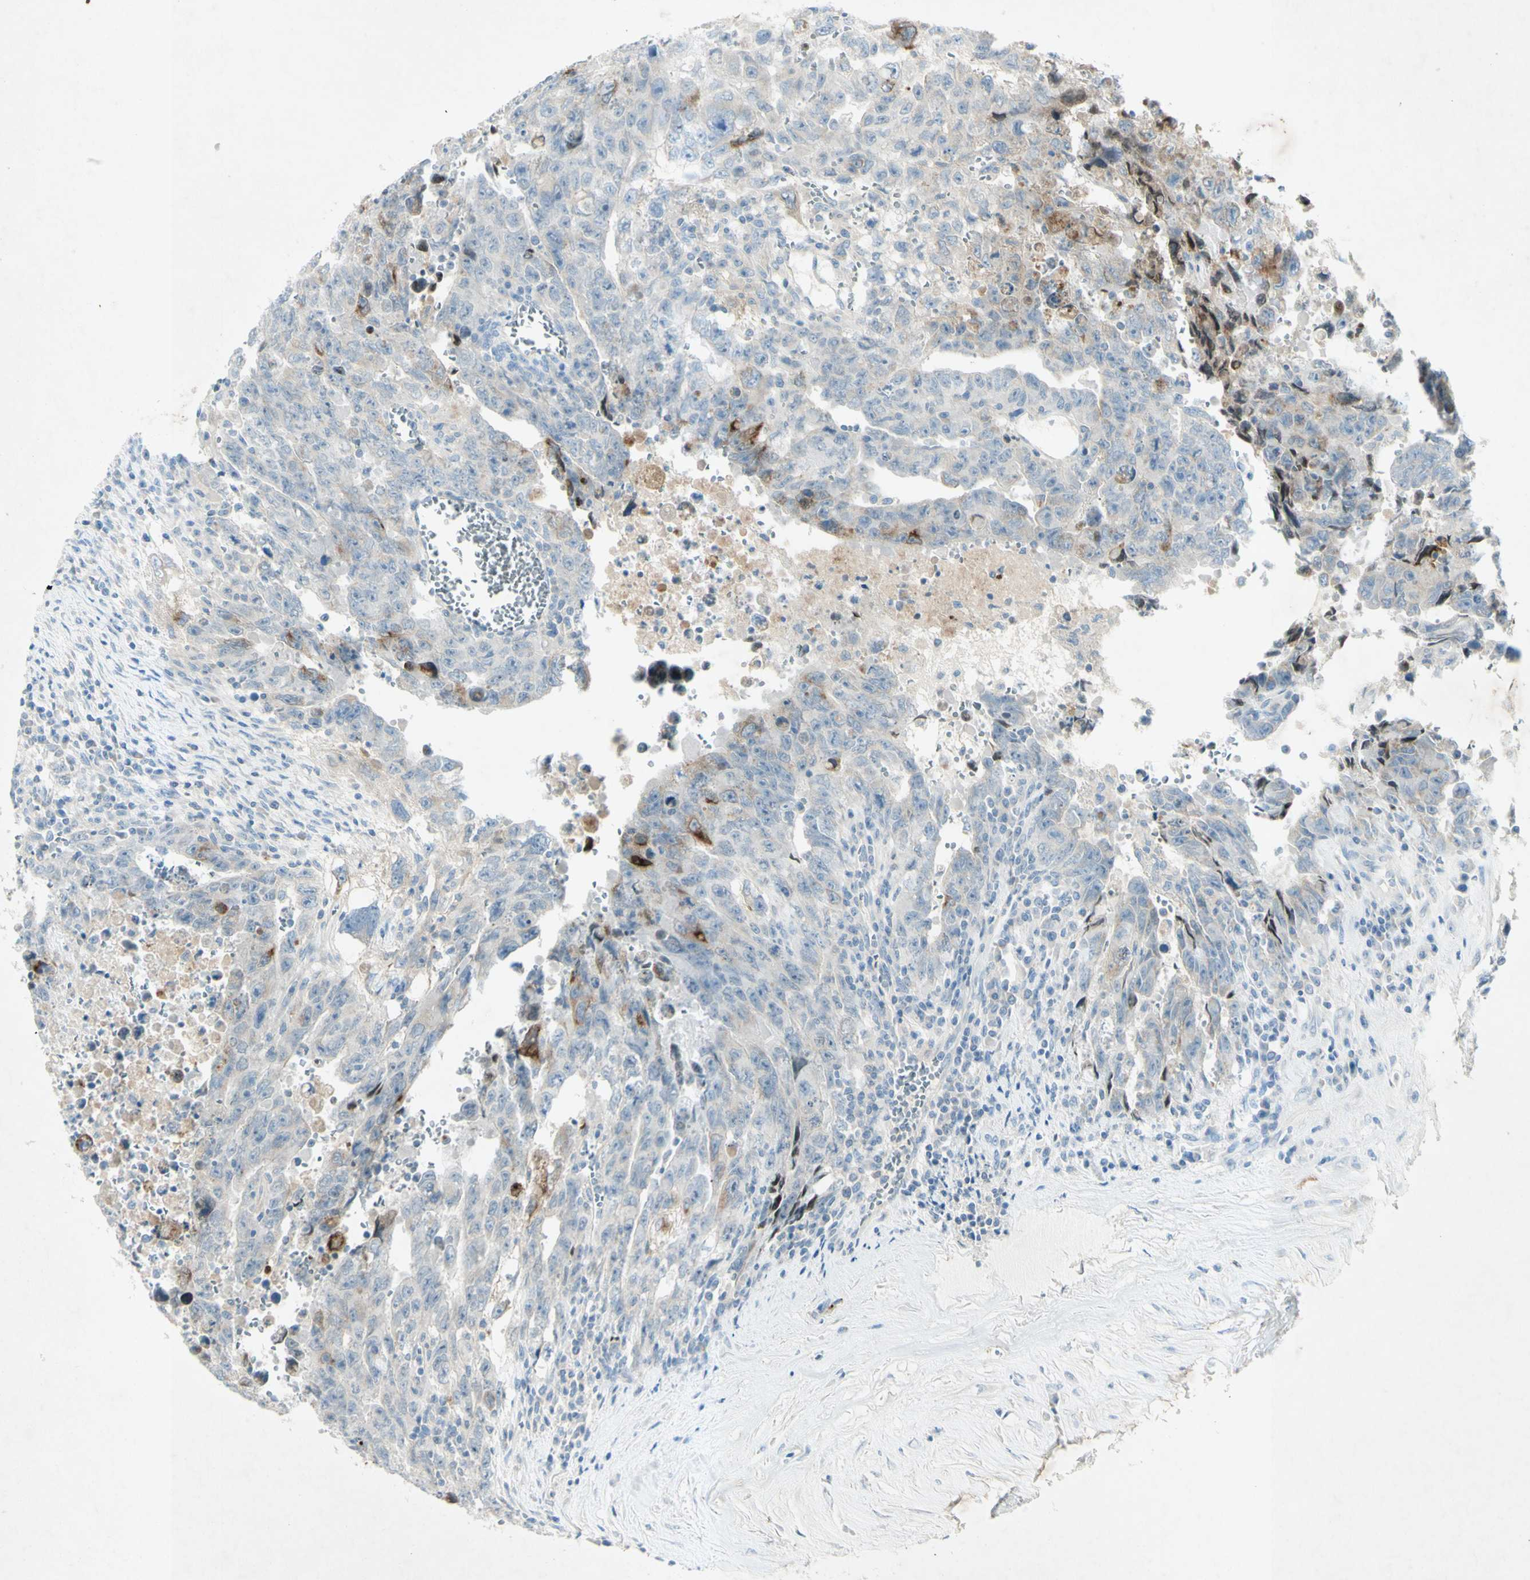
{"staining": {"intensity": "strong", "quantity": "<25%", "location": "cytoplasmic/membranous"}, "tissue": "testis cancer", "cell_type": "Tumor cells", "image_type": "cancer", "snomed": [{"axis": "morphology", "description": "Carcinoma, Embryonal, NOS"}, {"axis": "topography", "description": "Testis"}], "caption": "This is a photomicrograph of immunohistochemistry (IHC) staining of embryonal carcinoma (testis), which shows strong staining in the cytoplasmic/membranous of tumor cells.", "gene": "GDF15", "patient": {"sex": "male", "age": 28}}